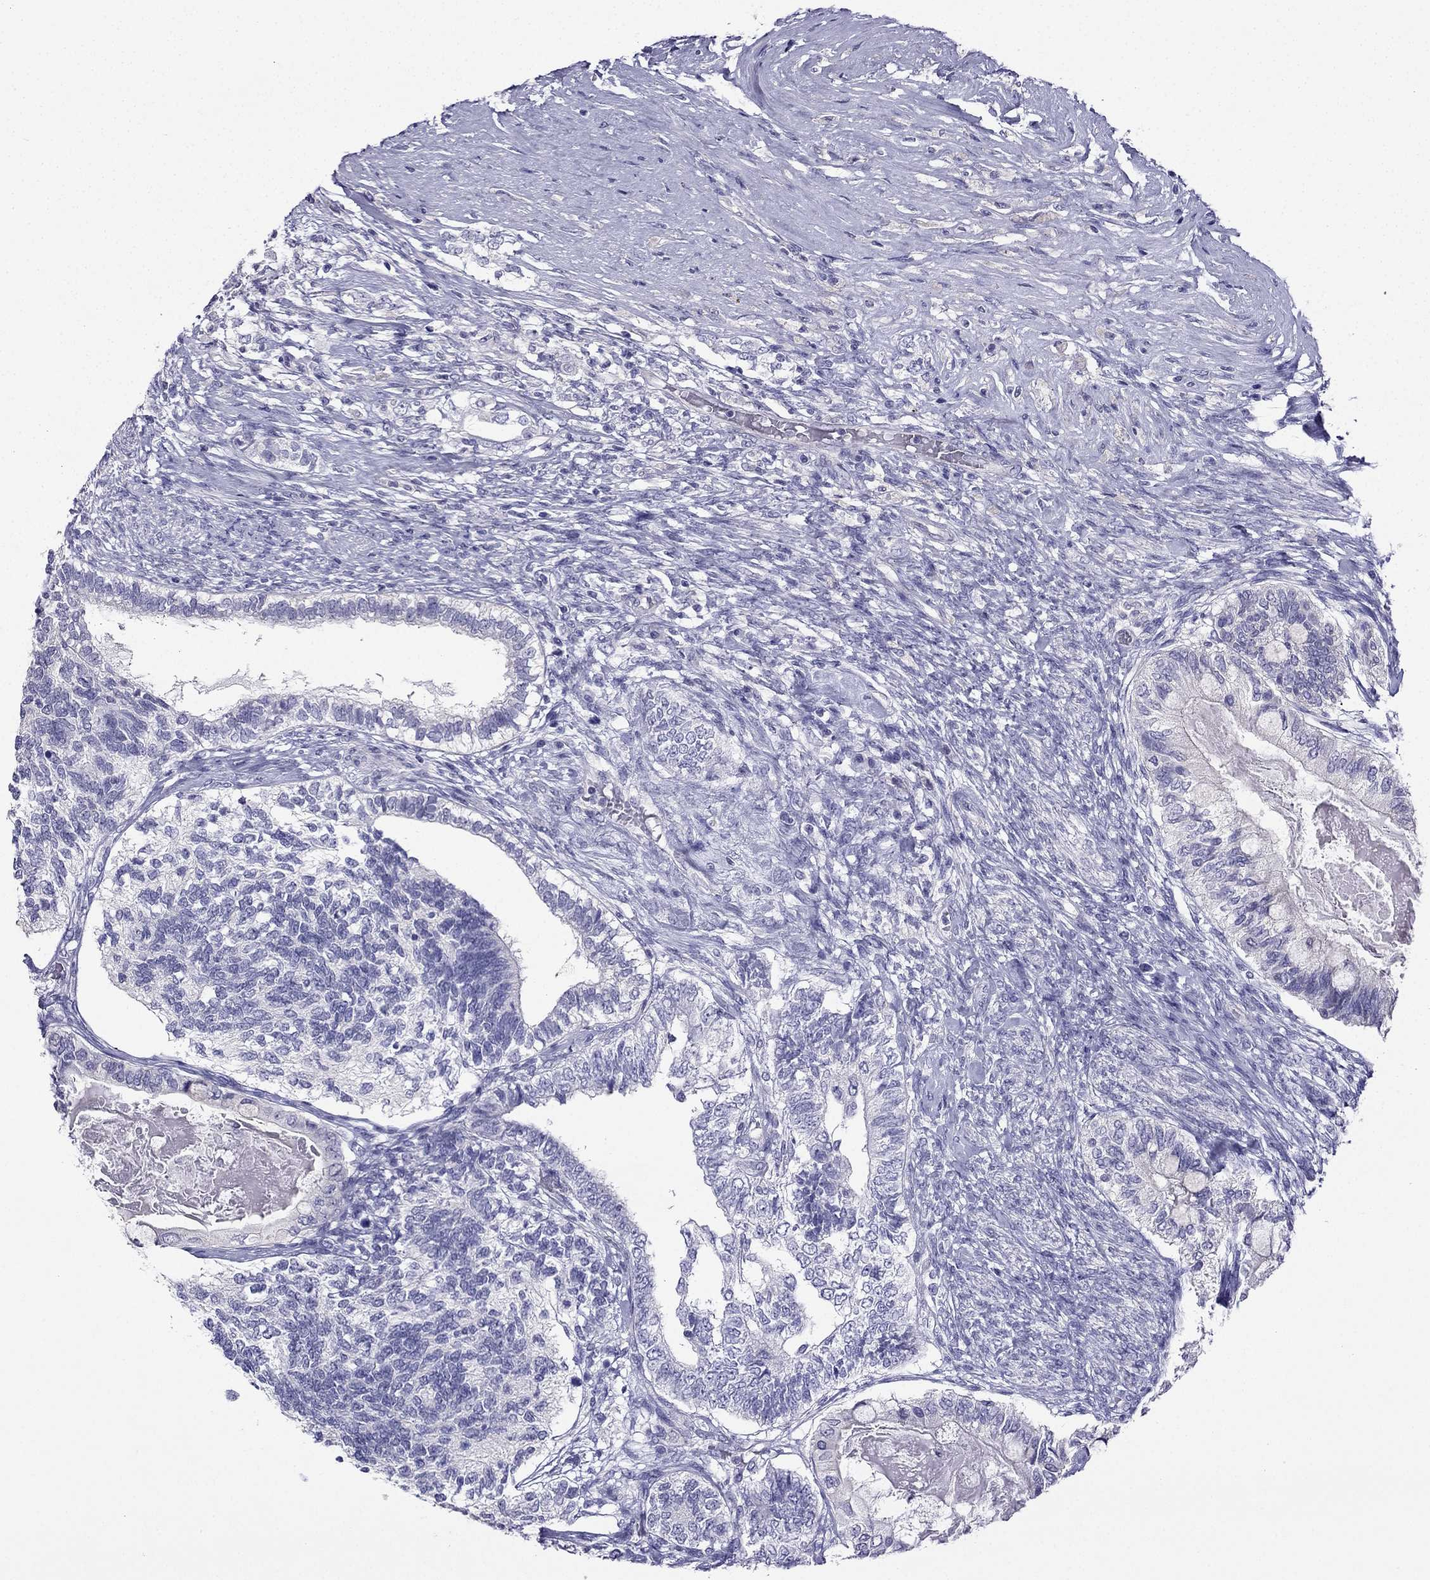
{"staining": {"intensity": "negative", "quantity": "none", "location": "none"}, "tissue": "testis cancer", "cell_type": "Tumor cells", "image_type": "cancer", "snomed": [{"axis": "morphology", "description": "Seminoma, NOS"}, {"axis": "morphology", "description": "Carcinoma, Embryonal, NOS"}, {"axis": "topography", "description": "Testis"}], "caption": "An image of embryonal carcinoma (testis) stained for a protein demonstrates no brown staining in tumor cells.", "gene": "KCNJ10", "patient": {"sex": "male", "age": 41}}